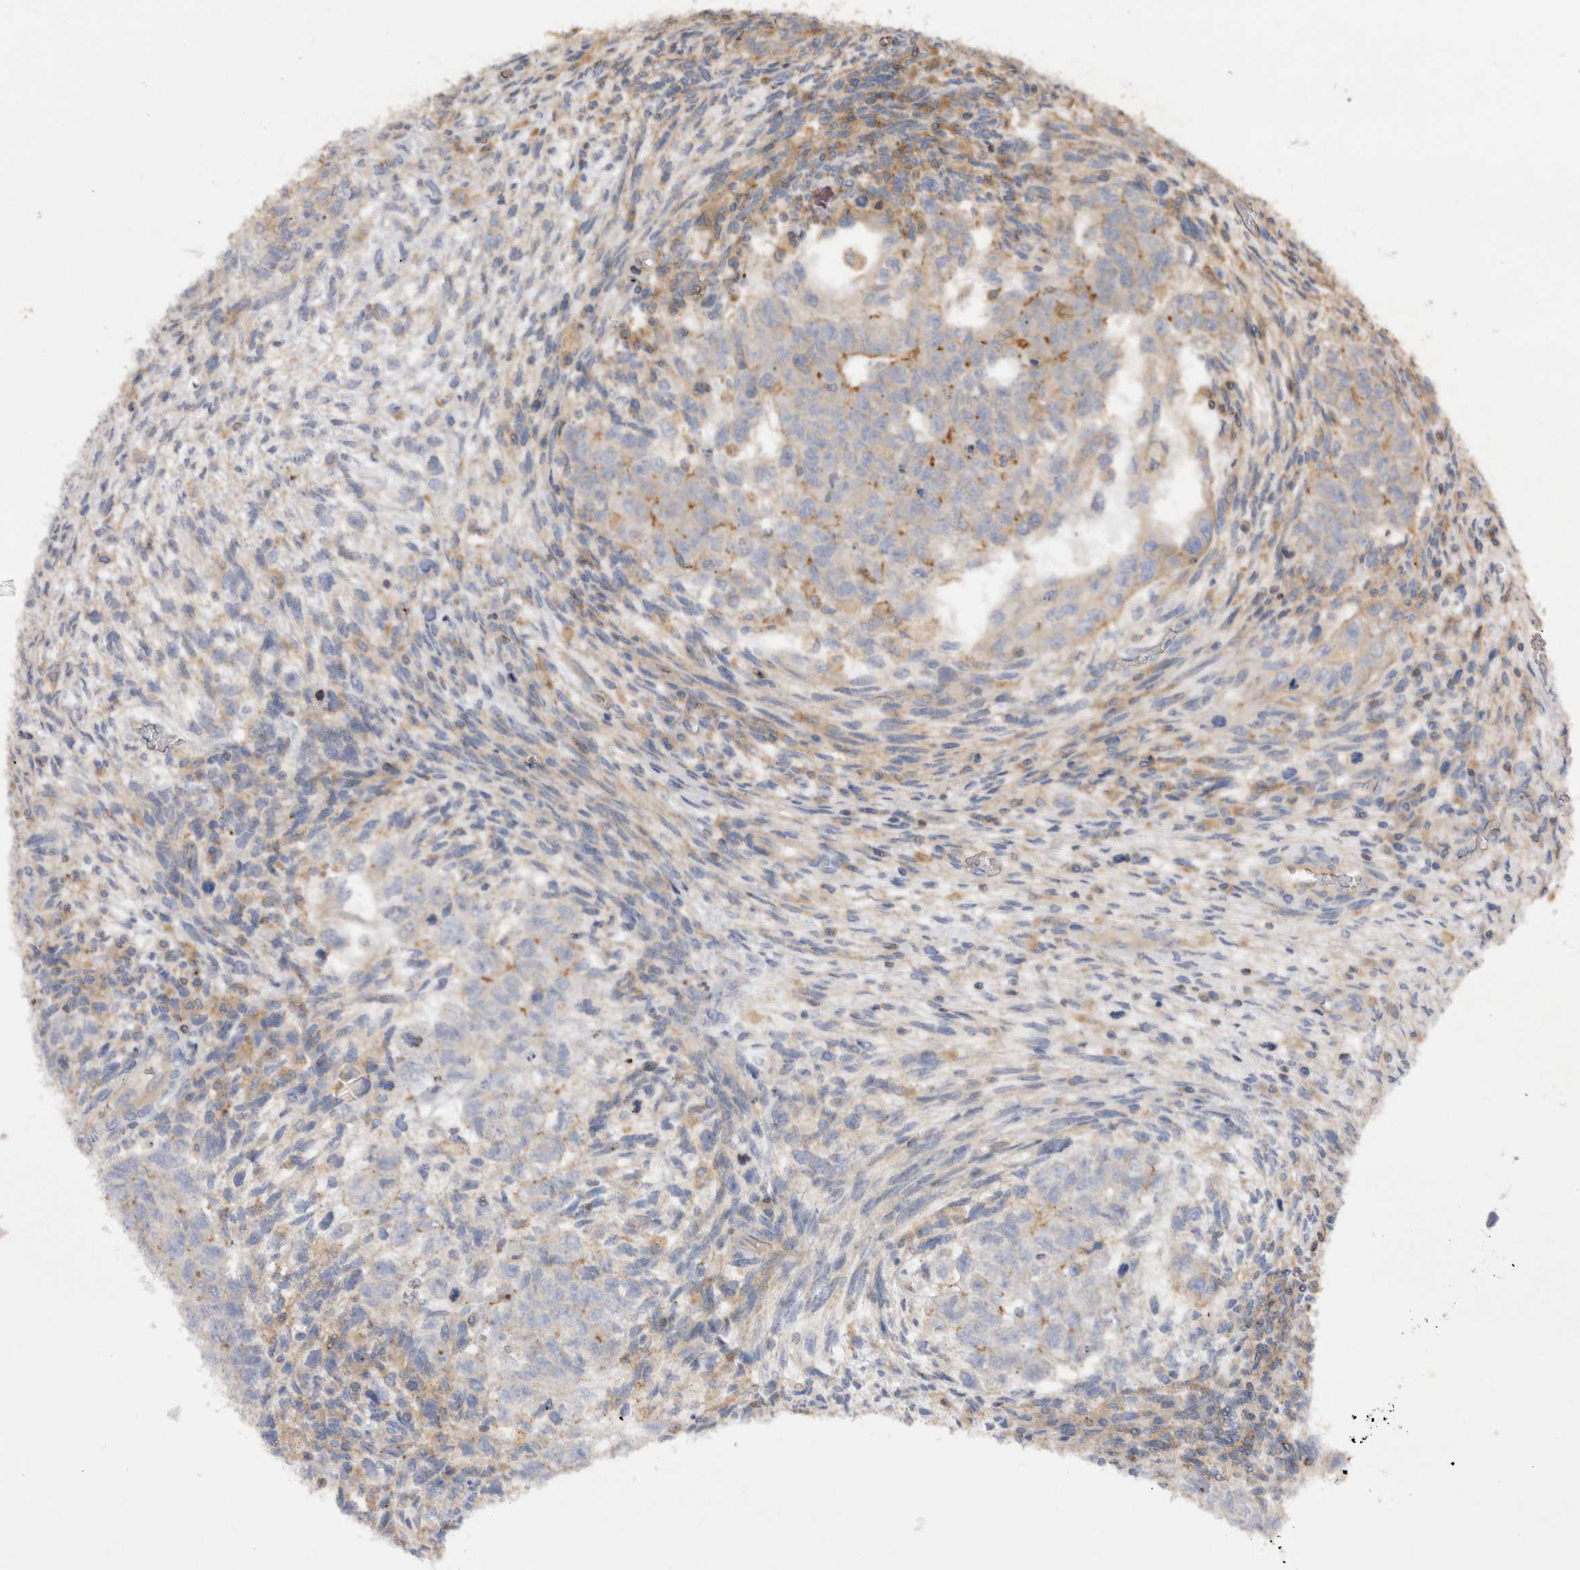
{"staining": {"intensity": "weak", "quantity": "<25%", "location": "cytoplasmic/membranous"}, "tissue": "testis cancer", "cell_type": "Tumor cells", "image_type": "cancer", "snomed": [{"axis": "morphology", "description": "Normal tissue, NOS"}, {"axis": "morphology", "description": "Carcinoma, Embryonal, NOS"}, {"axis": "topography", "description": "Testis"}], "caption": "A photomicrograph of testis embryonal carcinoma stained for a protein displays no brown staining in tumor cells.", "gene": "CHMP6", "patient": {"sex": "male", "age": 36}}